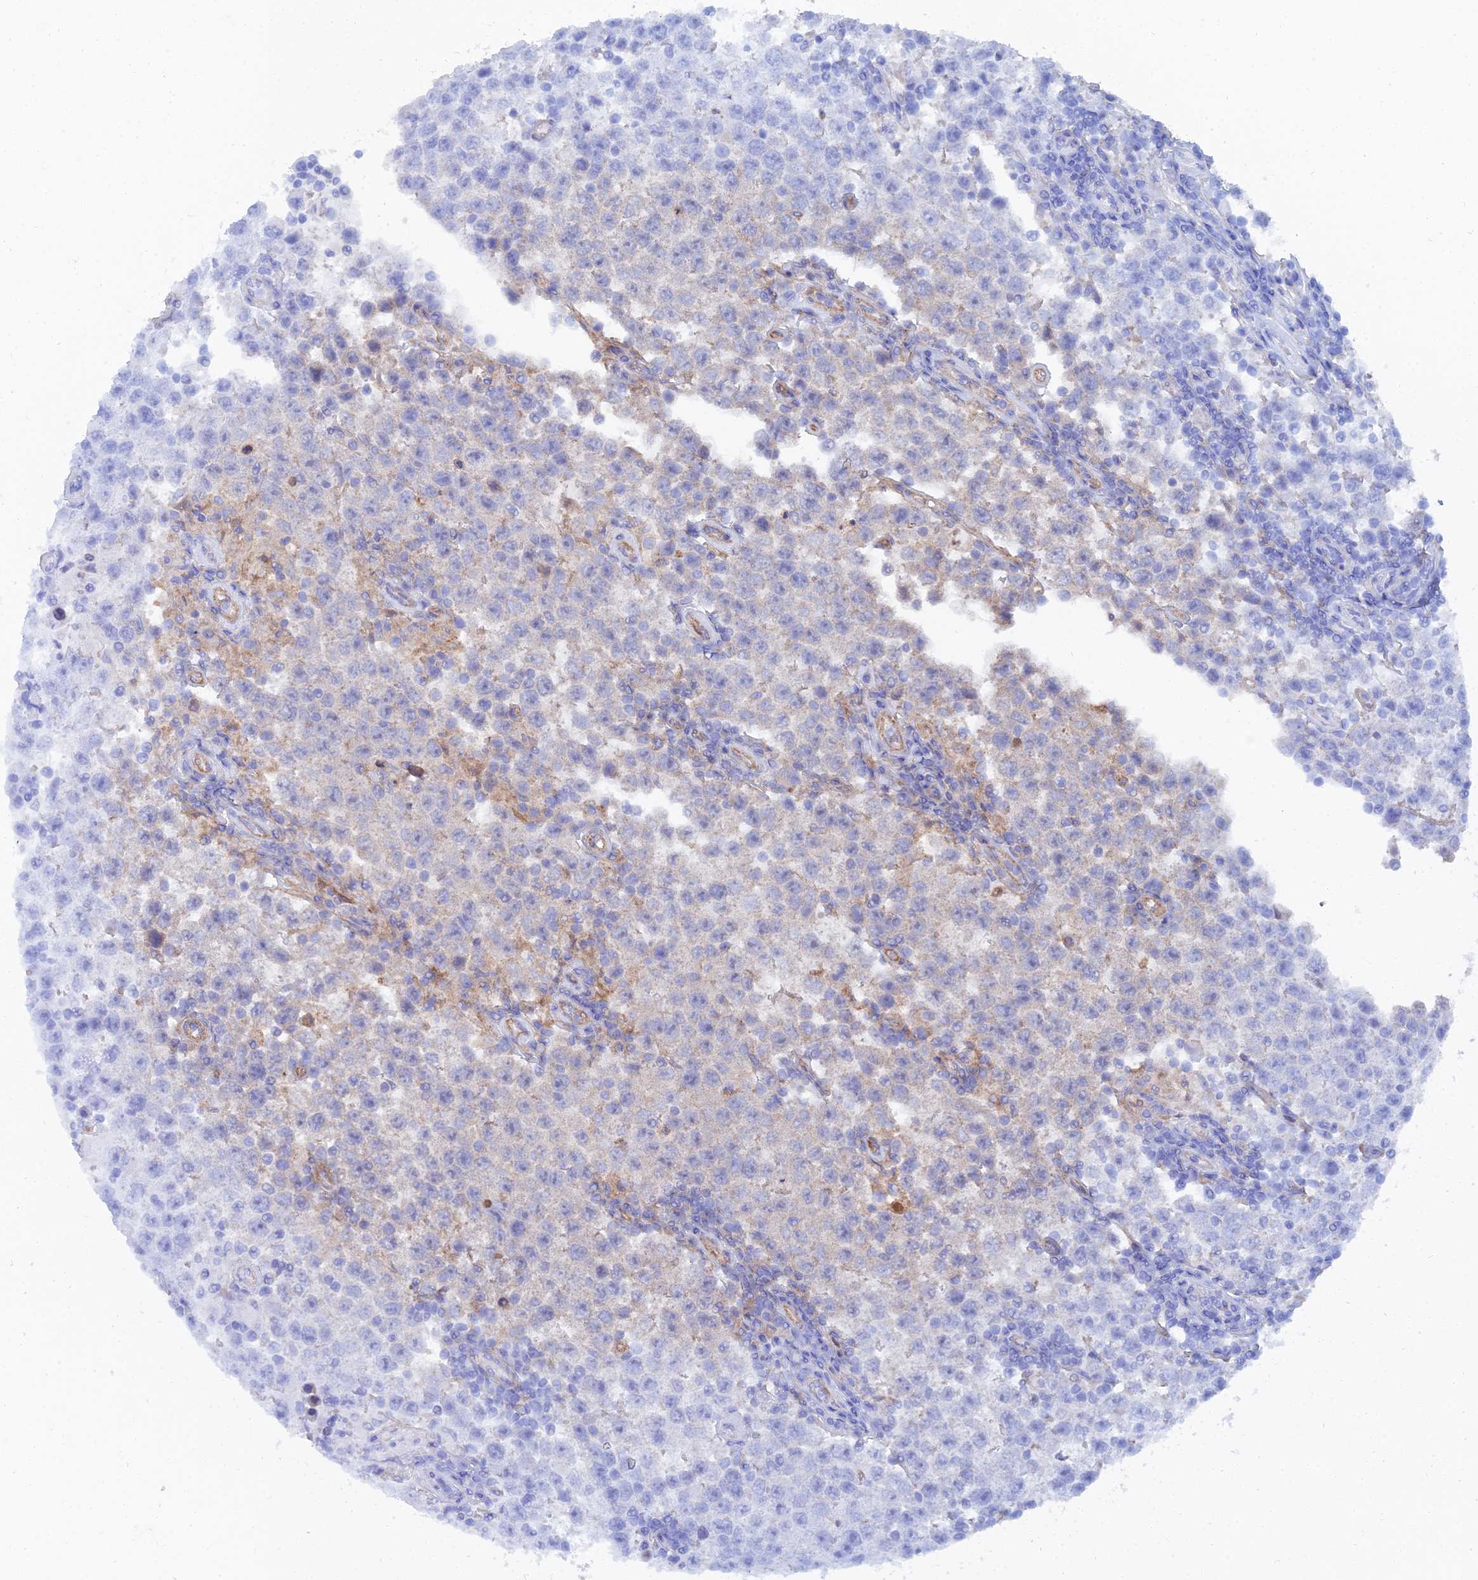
{"staining": {"intensity": "negative", "quantity": "none", "location": "none"}, "tissue": "testis cancer", "cell_type": "Tumor cells", "image_type": "cancer", "snomed": [{"axis": "morphology", "description": "Normal tissue, NOS"}, {"axis": "morphology", "description": "Urothelial carcinoma, High grade"}, {"axis": "morphology", "description": "Seminoma, NOS"}, {"axis": "morphology", "description": "Carcinoma, Embryonal, NOS"}, {"axis": "topography", "description": "Urinary bladder"}, {"axis": "topography", "description": "Testis"}], "caption": "This is an immunohistochemistry (IHC) photomicrograph of human embryonal carcinoma (testis). There is no staining in tumor cells.", "gene": "TRIM43B", "patient": {"sex": "male", "age": 41}}